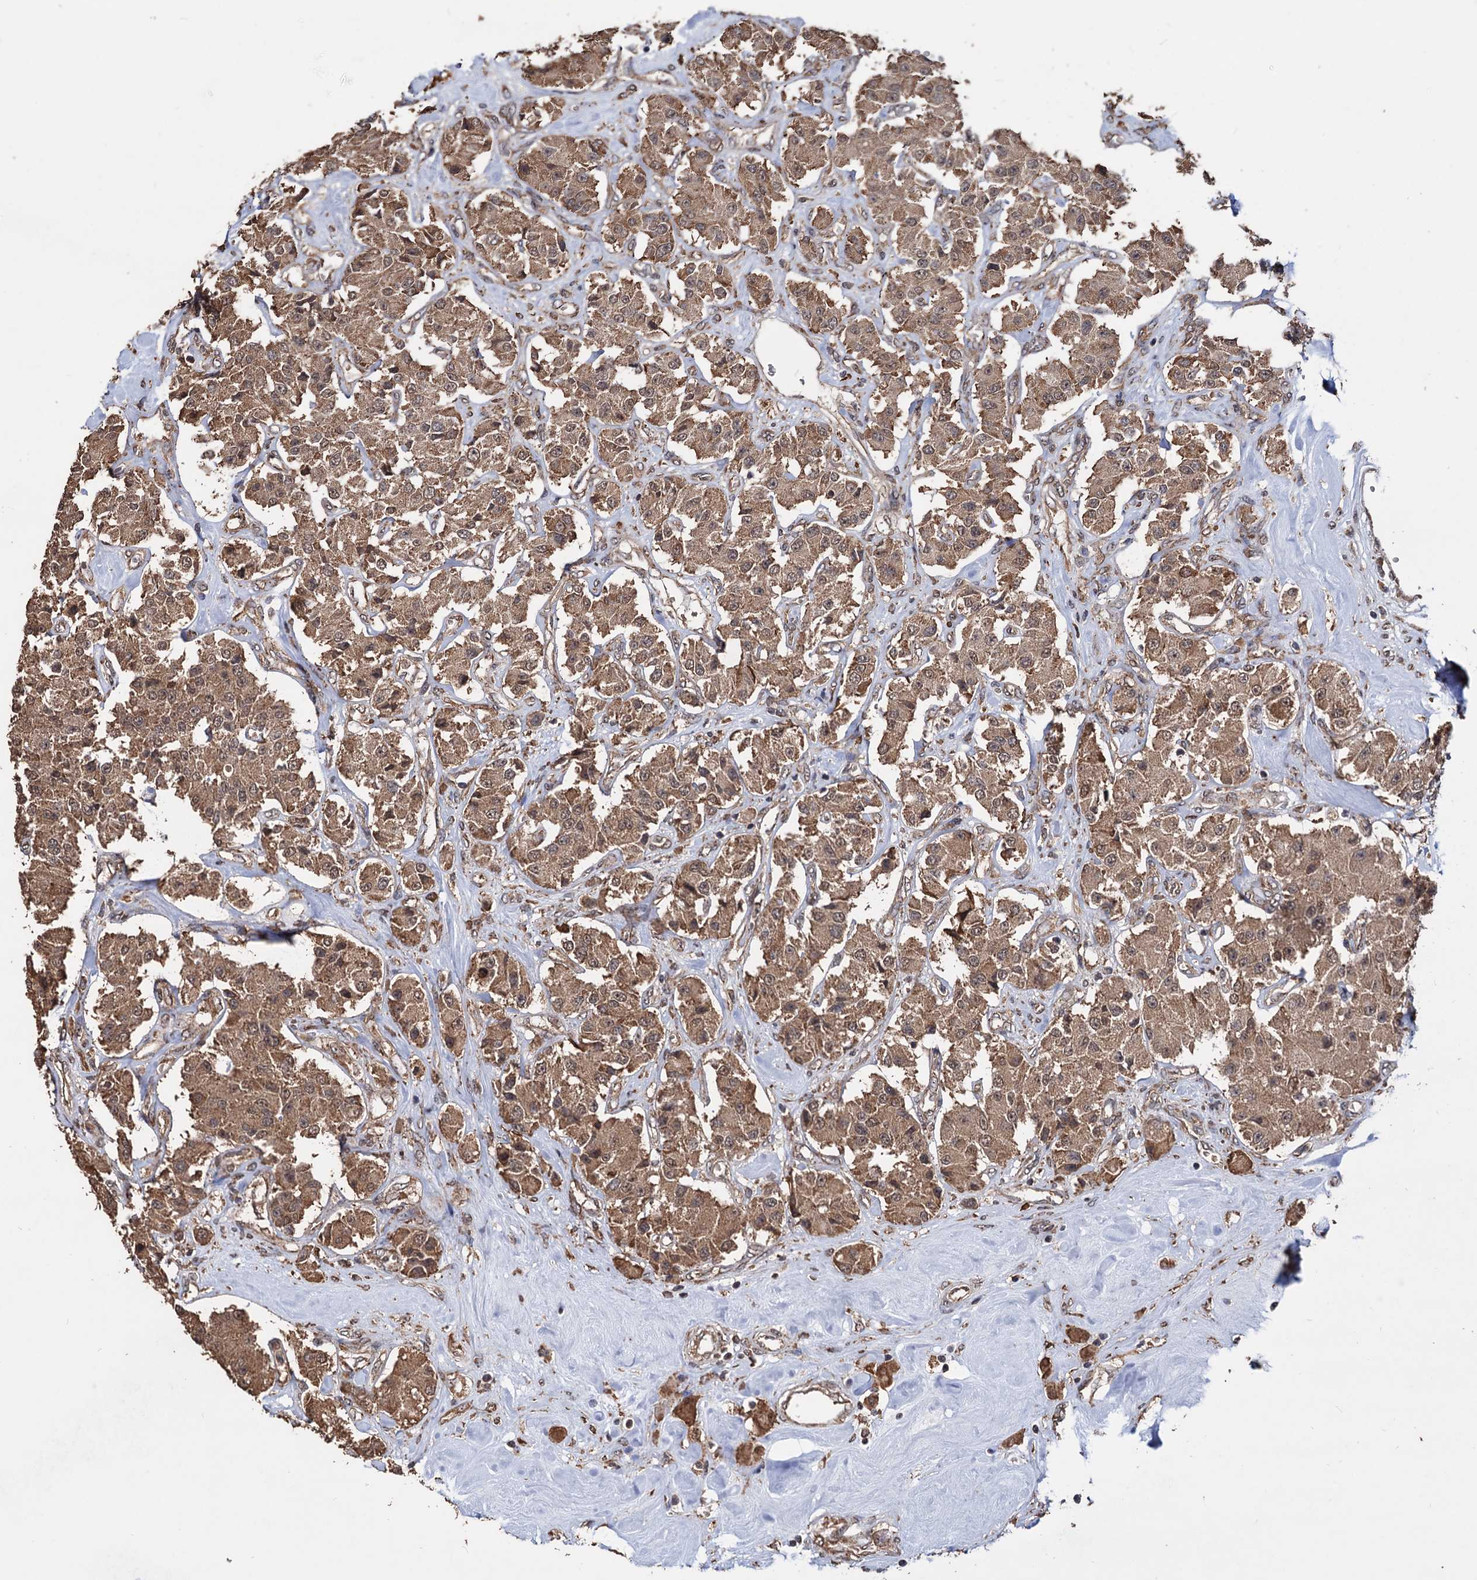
{"staining": {"intensity": "moderate", "quantity": ">75%", "location": "cytoplasmic/membranous"}, "tissue": "carcinoid", "cell_type": "Tumor cells", "image_type": "cancer", "snomed": [{"axis": "morphology", "description": "Carcinoid, malignant, NOS"}, {"axis": "topography", "description": "Pancreas"}], "caption": "The image displays a brown stain indicating the presence of a protein in the cytoplasmic/membranous of tumor cells in malignant carcinoid.", "gene": "TBC1D12", "patient": {"sex": "male", "age": 41}}